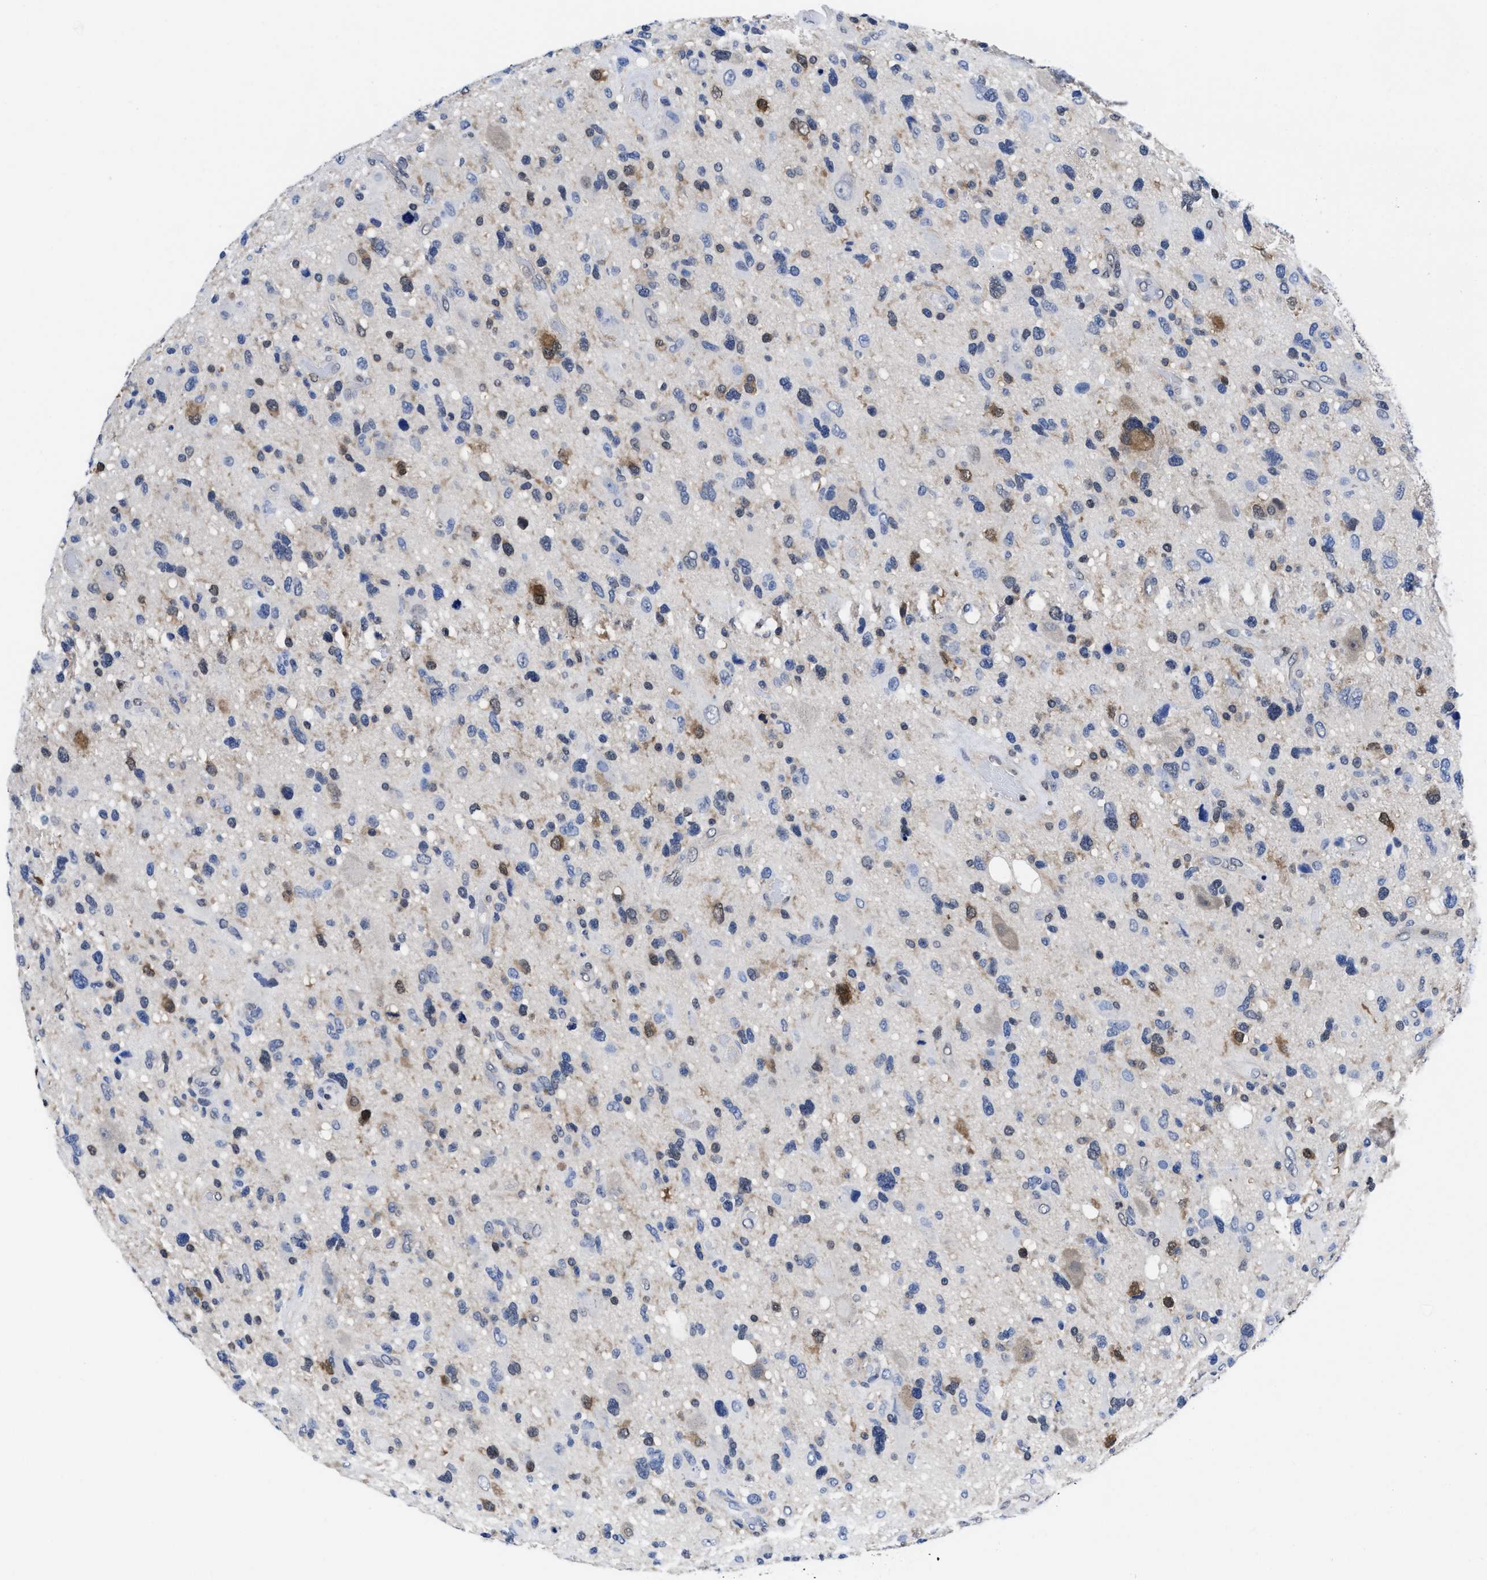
{"staining": {"intensity": "moderate", "quantity": "<25%", "location": "cytoplasmic/membranous"}, "tissue": "glioma", "cell_type": "Tumor cells", "image_type": "cancer", "snomed": [{"axis": "morphology", "description": "Glioma, malignant, High grade"}, {"axis": "topography", "description": "Brain"}], "caption": "Glioma was stained to show a protein in brown. There is low levels of moderate cytoplasmic/membranous positivity in approximately <25% of tumor cells. (DAB = brown stain, brightfield microscopy at high magnification).", "gene": "ACLY", "patient": {"sex": "male", "age": 33}}